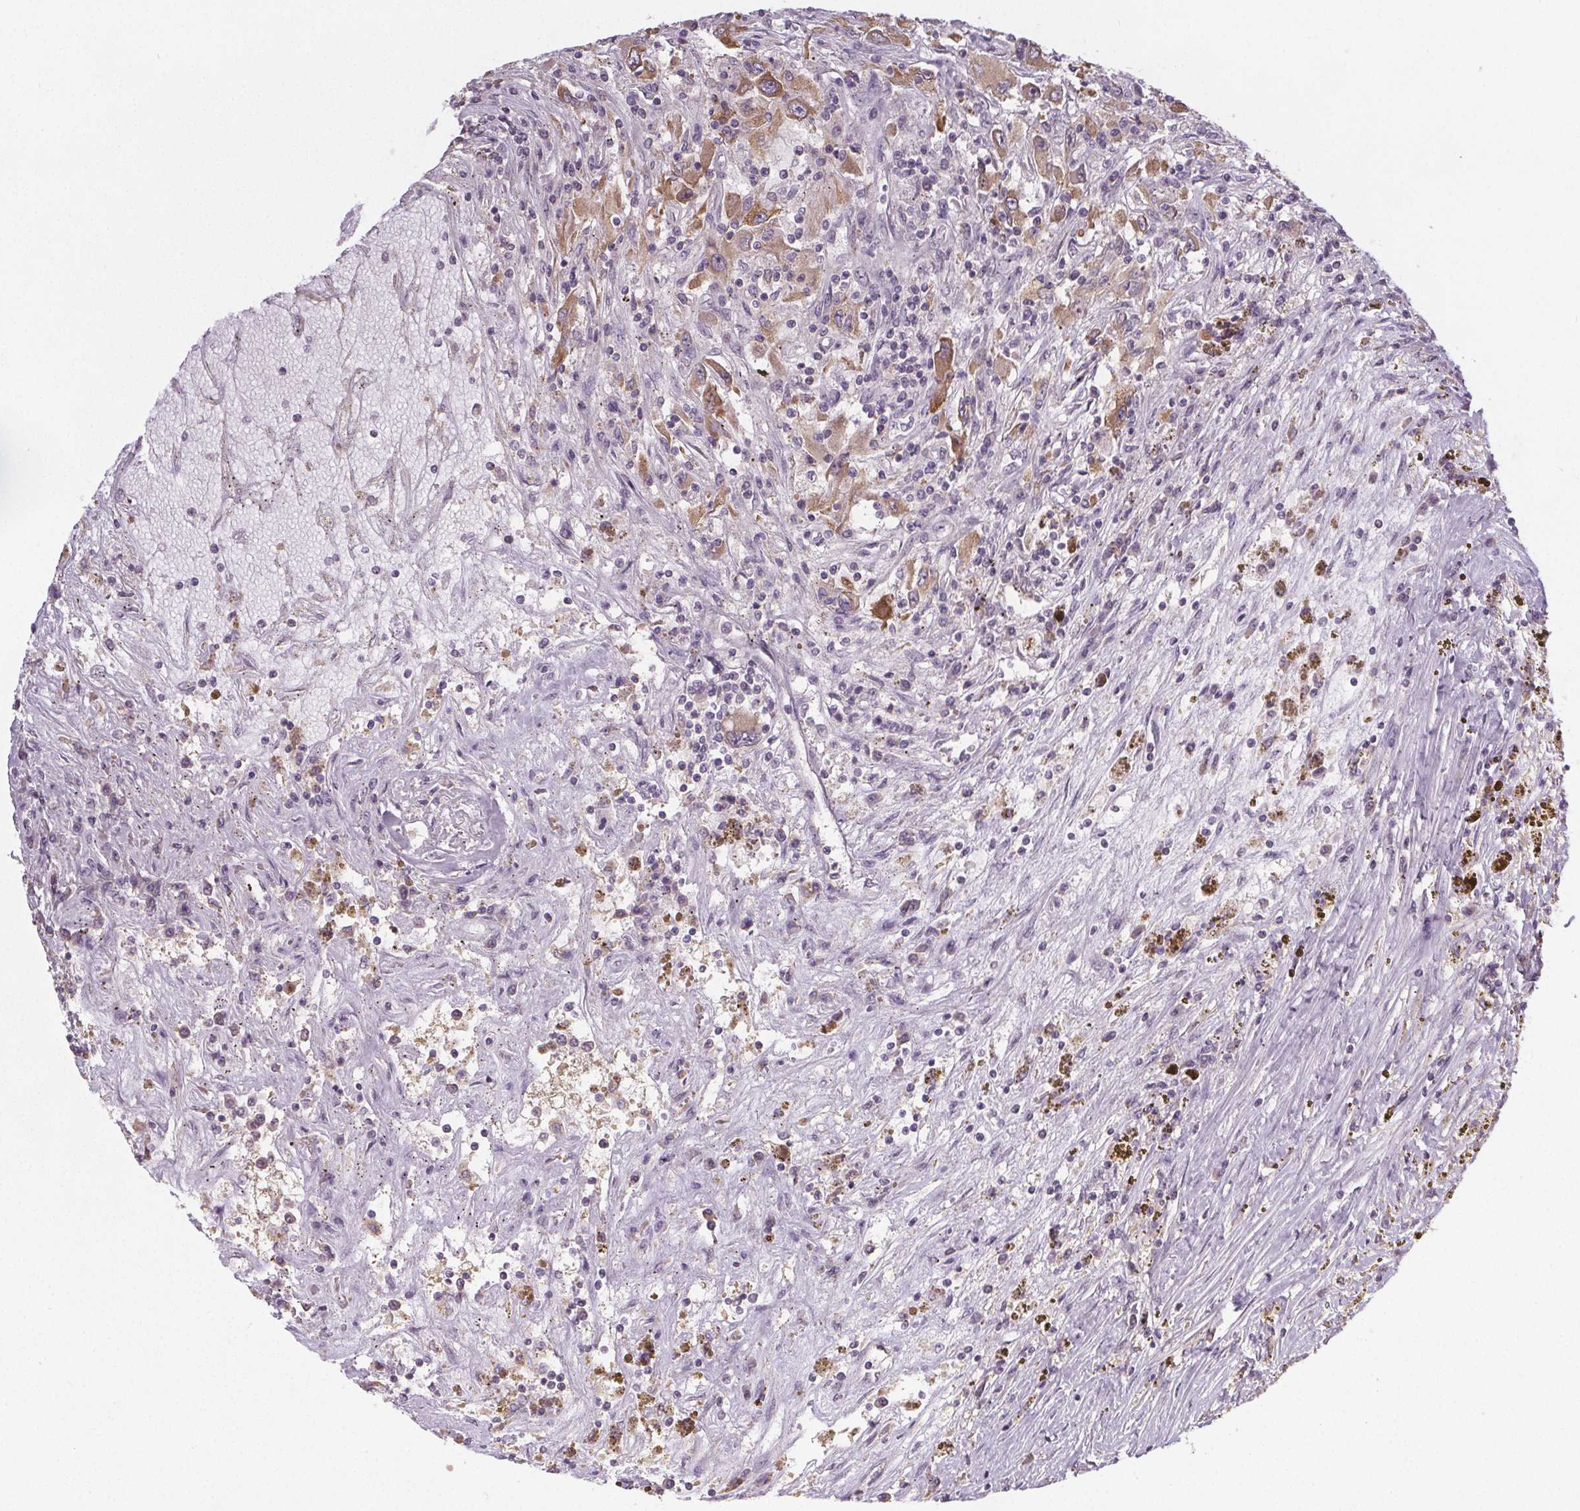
{"staining": {"intensity": "moderate", "quantity": ">75%", "location": "cytoplasmic/membranous"}, "tissue": "renal cancer", "cell_type": "Tumor cells", "image_type": "cancer", "snomed": [{"axis": "morphology", "description": "Adenocarcinoma, NOS"}, {"axis": "topography", "description": "Kidney"}], "caption": "Tumor cells demonstrate medium levels of moderate cytoplasmic/membranous positivity in approximately >75% of cells in human adenocarcinoma (renal). The staining is performed using DAB (3,3'-diaminobenzidine) brown chromogen to label protein expression. The nuclei are counter-stained blue using hematoxylin.", "gene": "SLC26A2", "patient": {"sex": "female", "age": 67}}